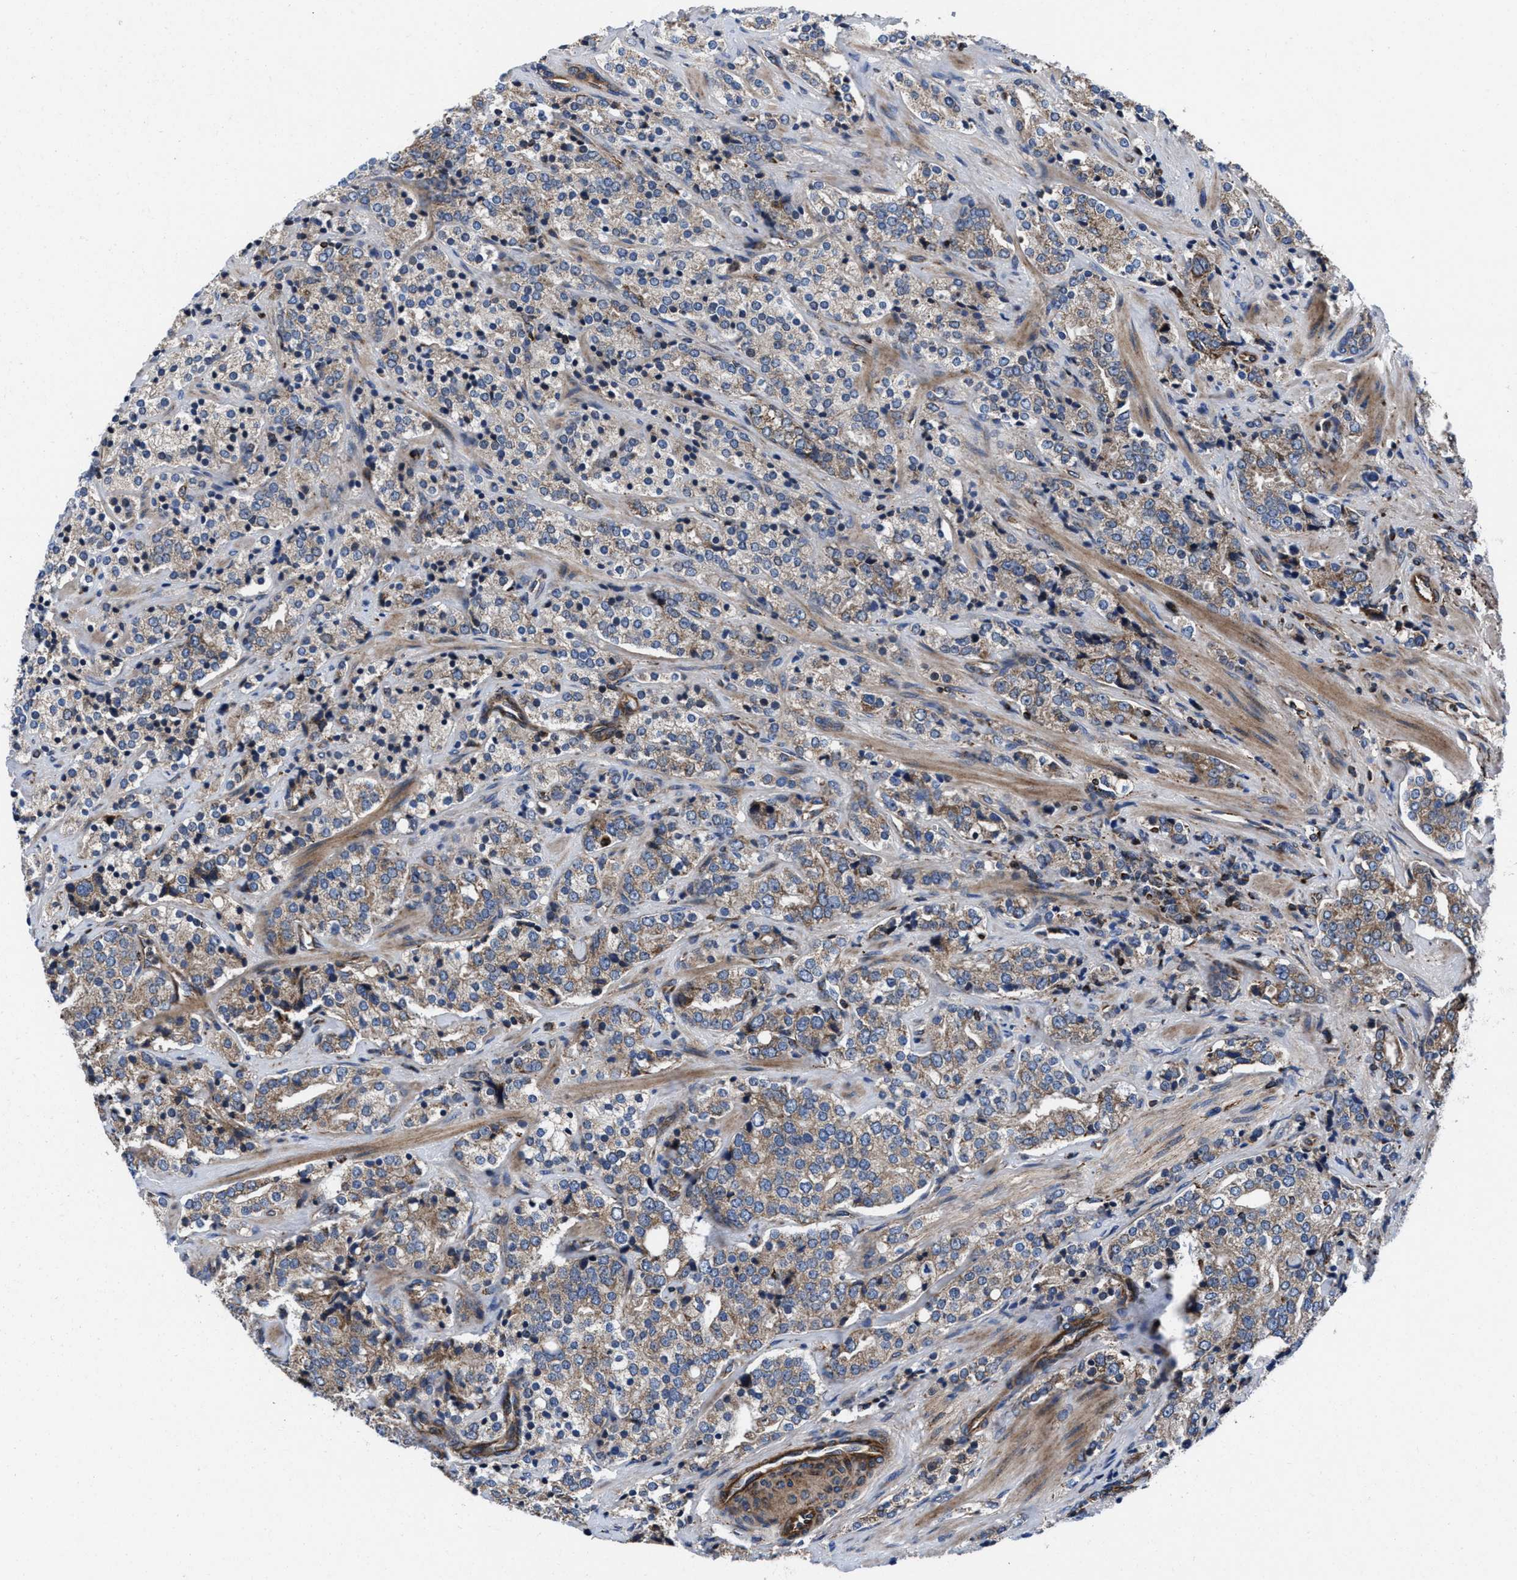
{"staining": {"intensity": "weak", "quantity": "25%-75%", "location": "cytoplasmic/membranous"}, "tissue": "prostate cancer", "cell_type": "Tumor cells", "image_type": "cancer", "snomed": [{"axis": "morphology", "description": "Adenocarcinoma, High grade"}, {"axis": "topography", "description": "Prostate"}], "caption": "IHC (DAB (3,3'-diaminobenzidine)) staining of high-grade adenocarcinoma (prostate) displays weak cytoplasmic/membranous protein staining in approximately 25%-75% of tumor cells.", "gene": "PRR15L", "patient": {"sex": "male", "age": 71}}